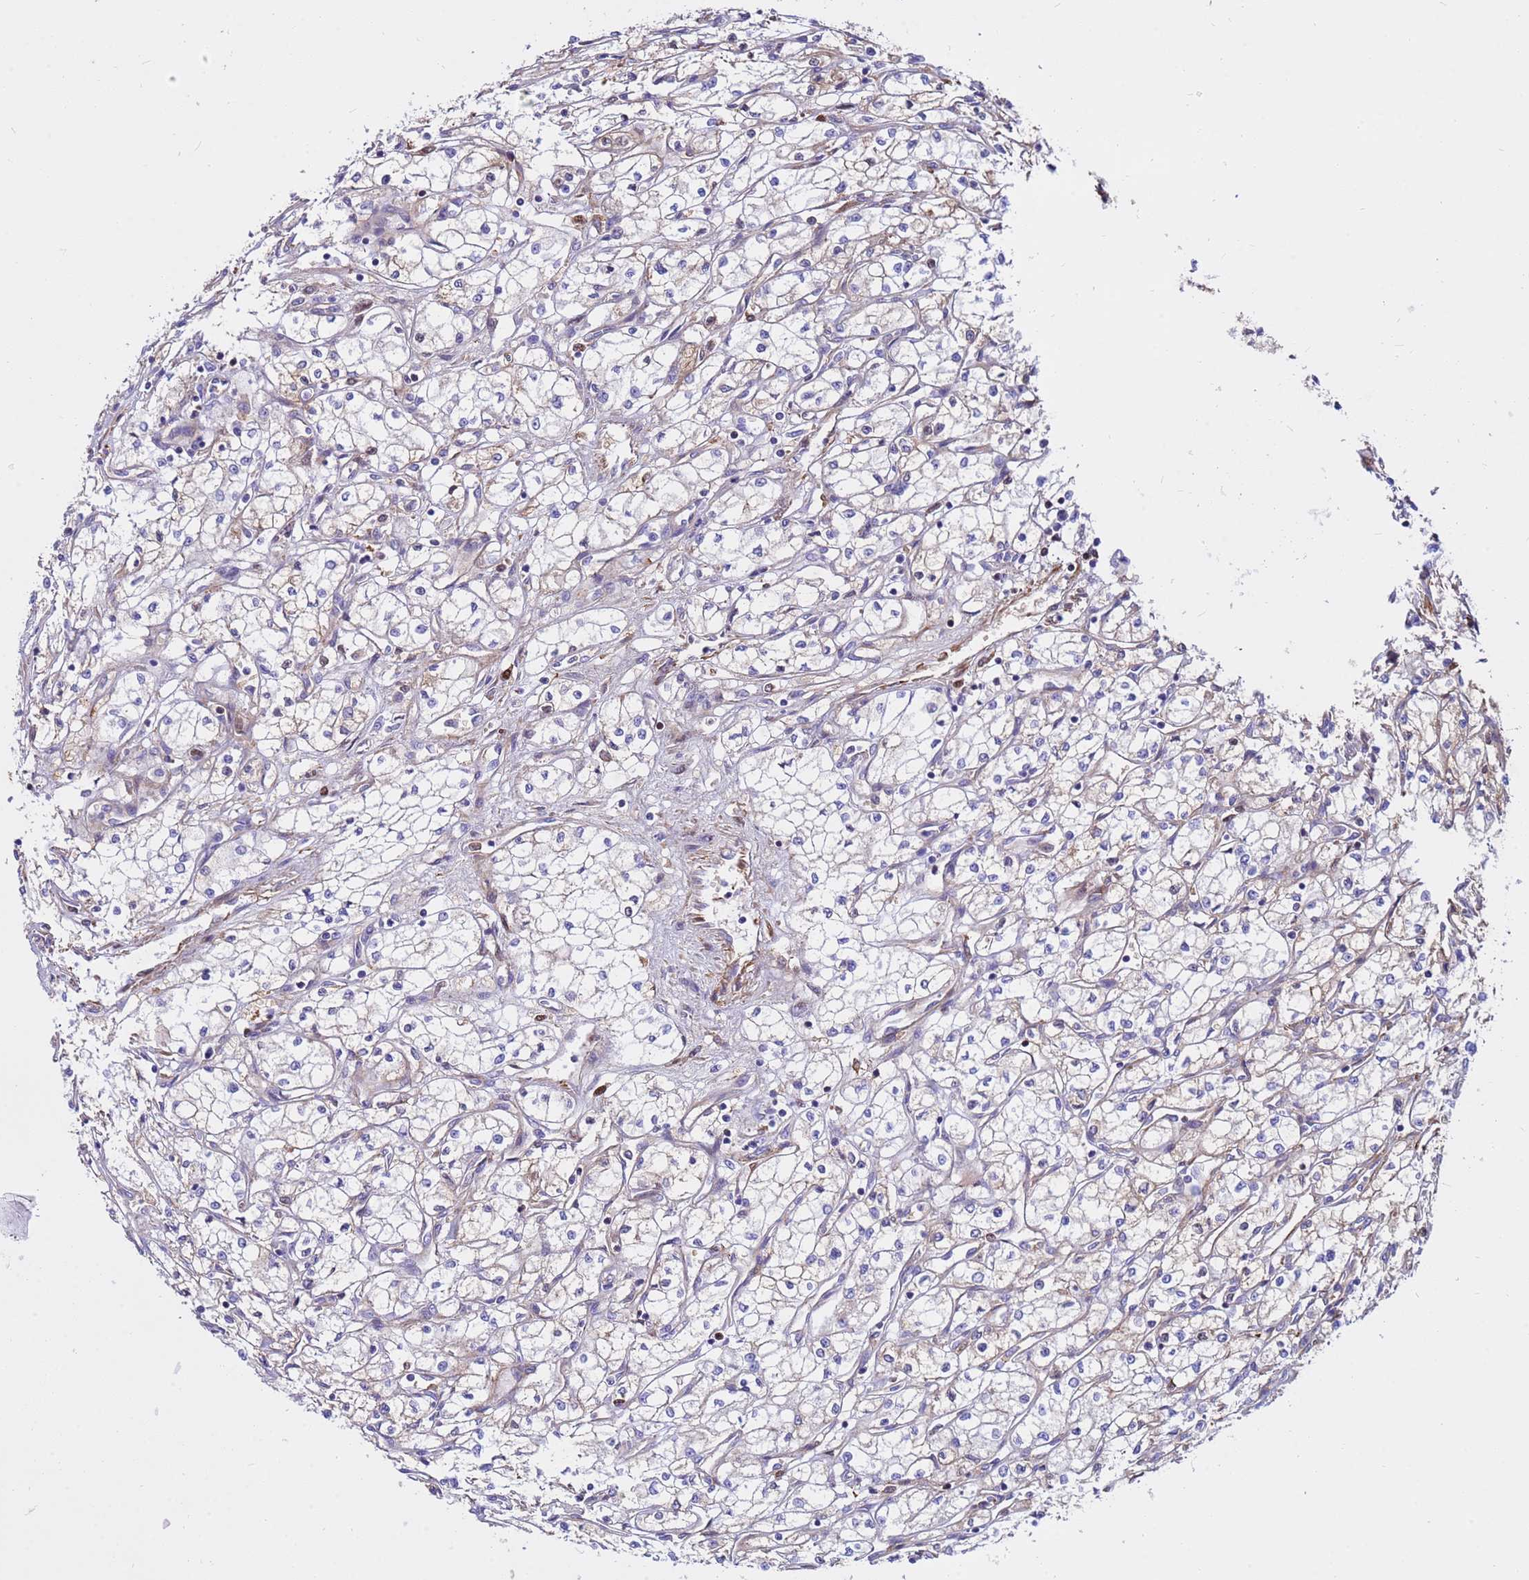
{"staining": {"intensity": "negative", "quantity": "none", "location": "none"}, "tissue": "renal cancer", "cell_type": "Tumor cells", "image_type": "cancer", "snomed": [{"axis": "morphology", "description": "Adenocarcinoma, NOS"}, {"axis": "topography", "description": "Kidney"}], "caption": "An immunohistochemistry (IHC) histopathology image of adenocarcinoma (renal) is shown. There is no staining in tumor cells of adenocarcinoma (renal). (DAB immunohistochemistry, high magnification).", "gene": "CRHBP", "patient": {"sex": "male", "age": 59}}